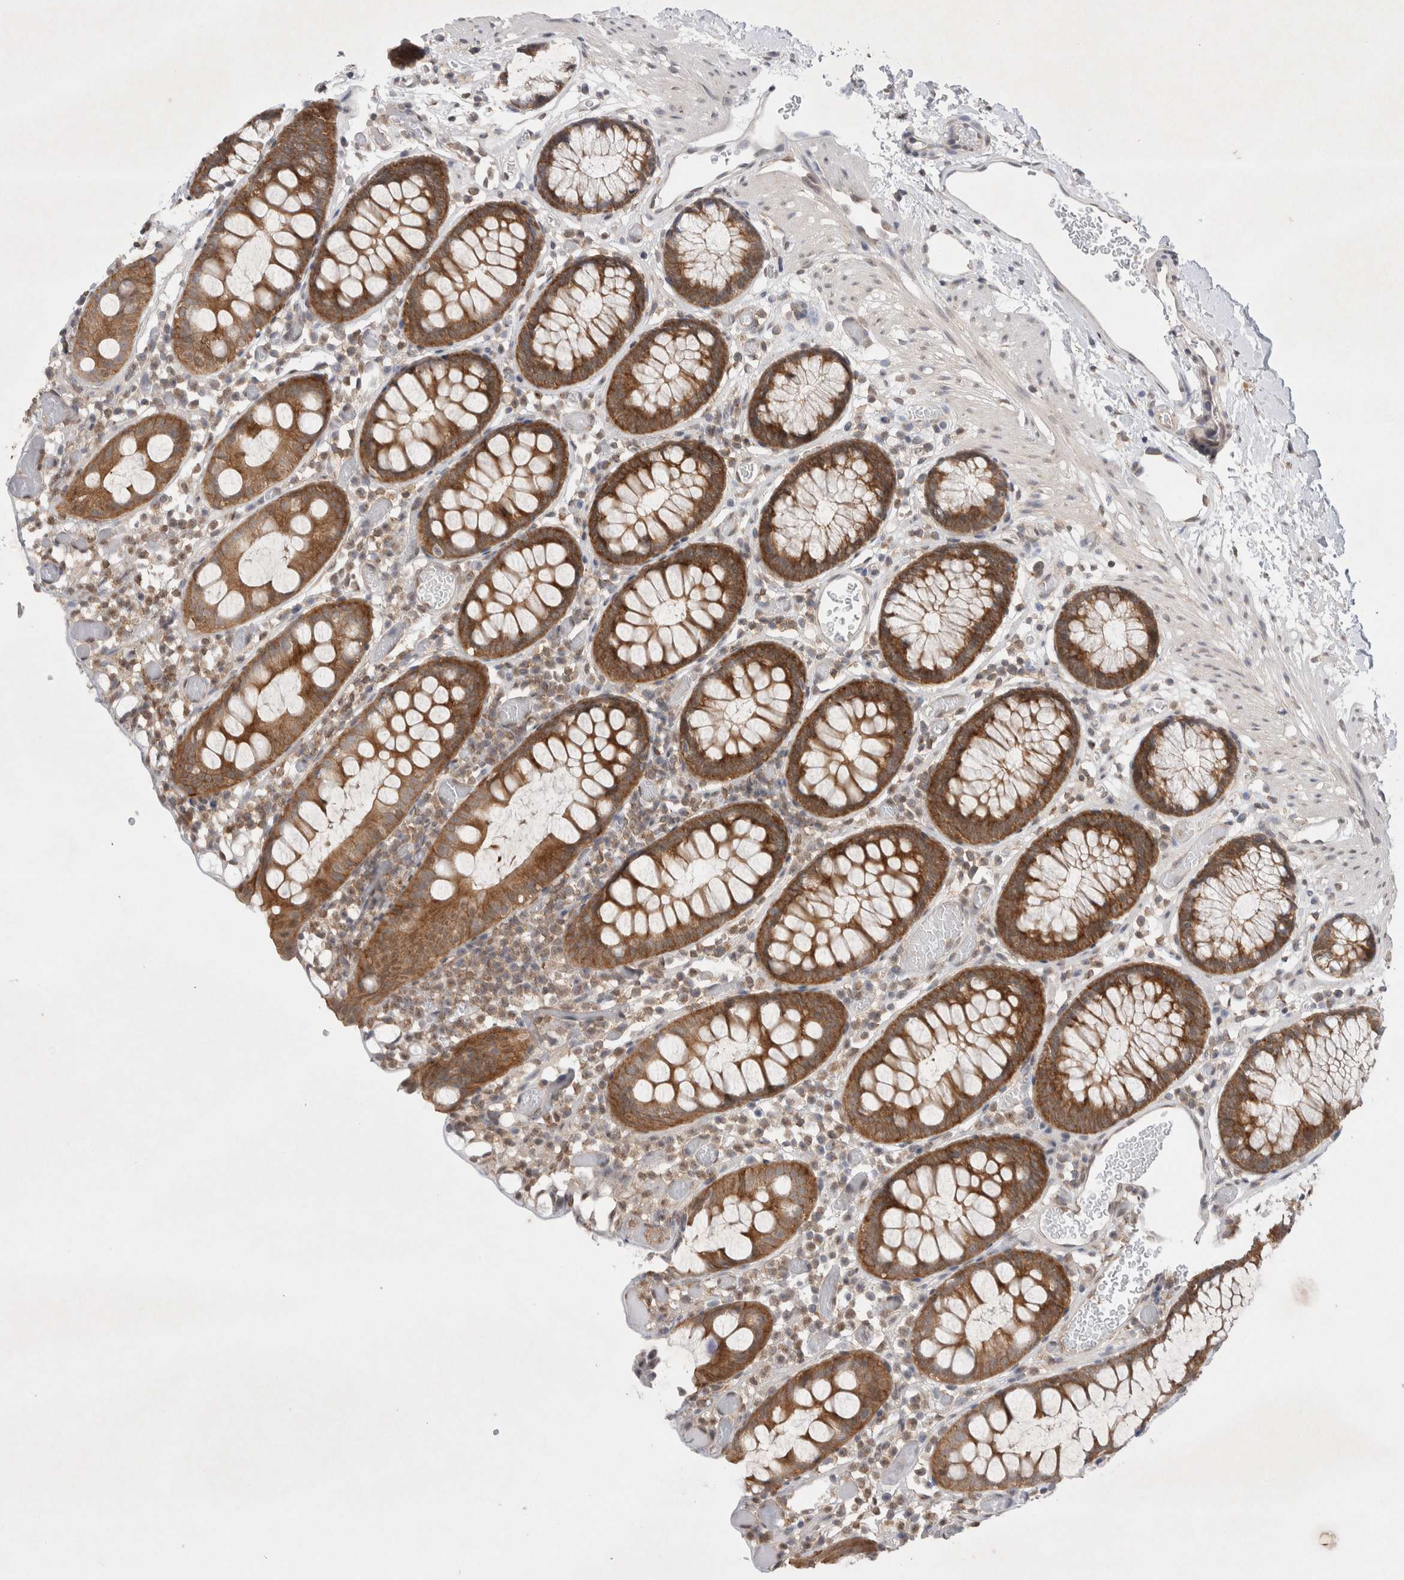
{"staining": {"intensity": "negative", "quantity": "none", "location": "none"}, "tissue": "colon", "cell_type": "Endothelial cells", "image_type": "normal", "snomed": [{"axis": "morphology", "description": "Normal tissue, NOS"}, {"axis": "topography", "description": "Colon"}], "caption": "Immunohistochemistry (IHC) of unremarkable human colon displays no expression in endothelial cells.", "gene": "WIPF2", "patient": {"sex": "male", "age": 14}}